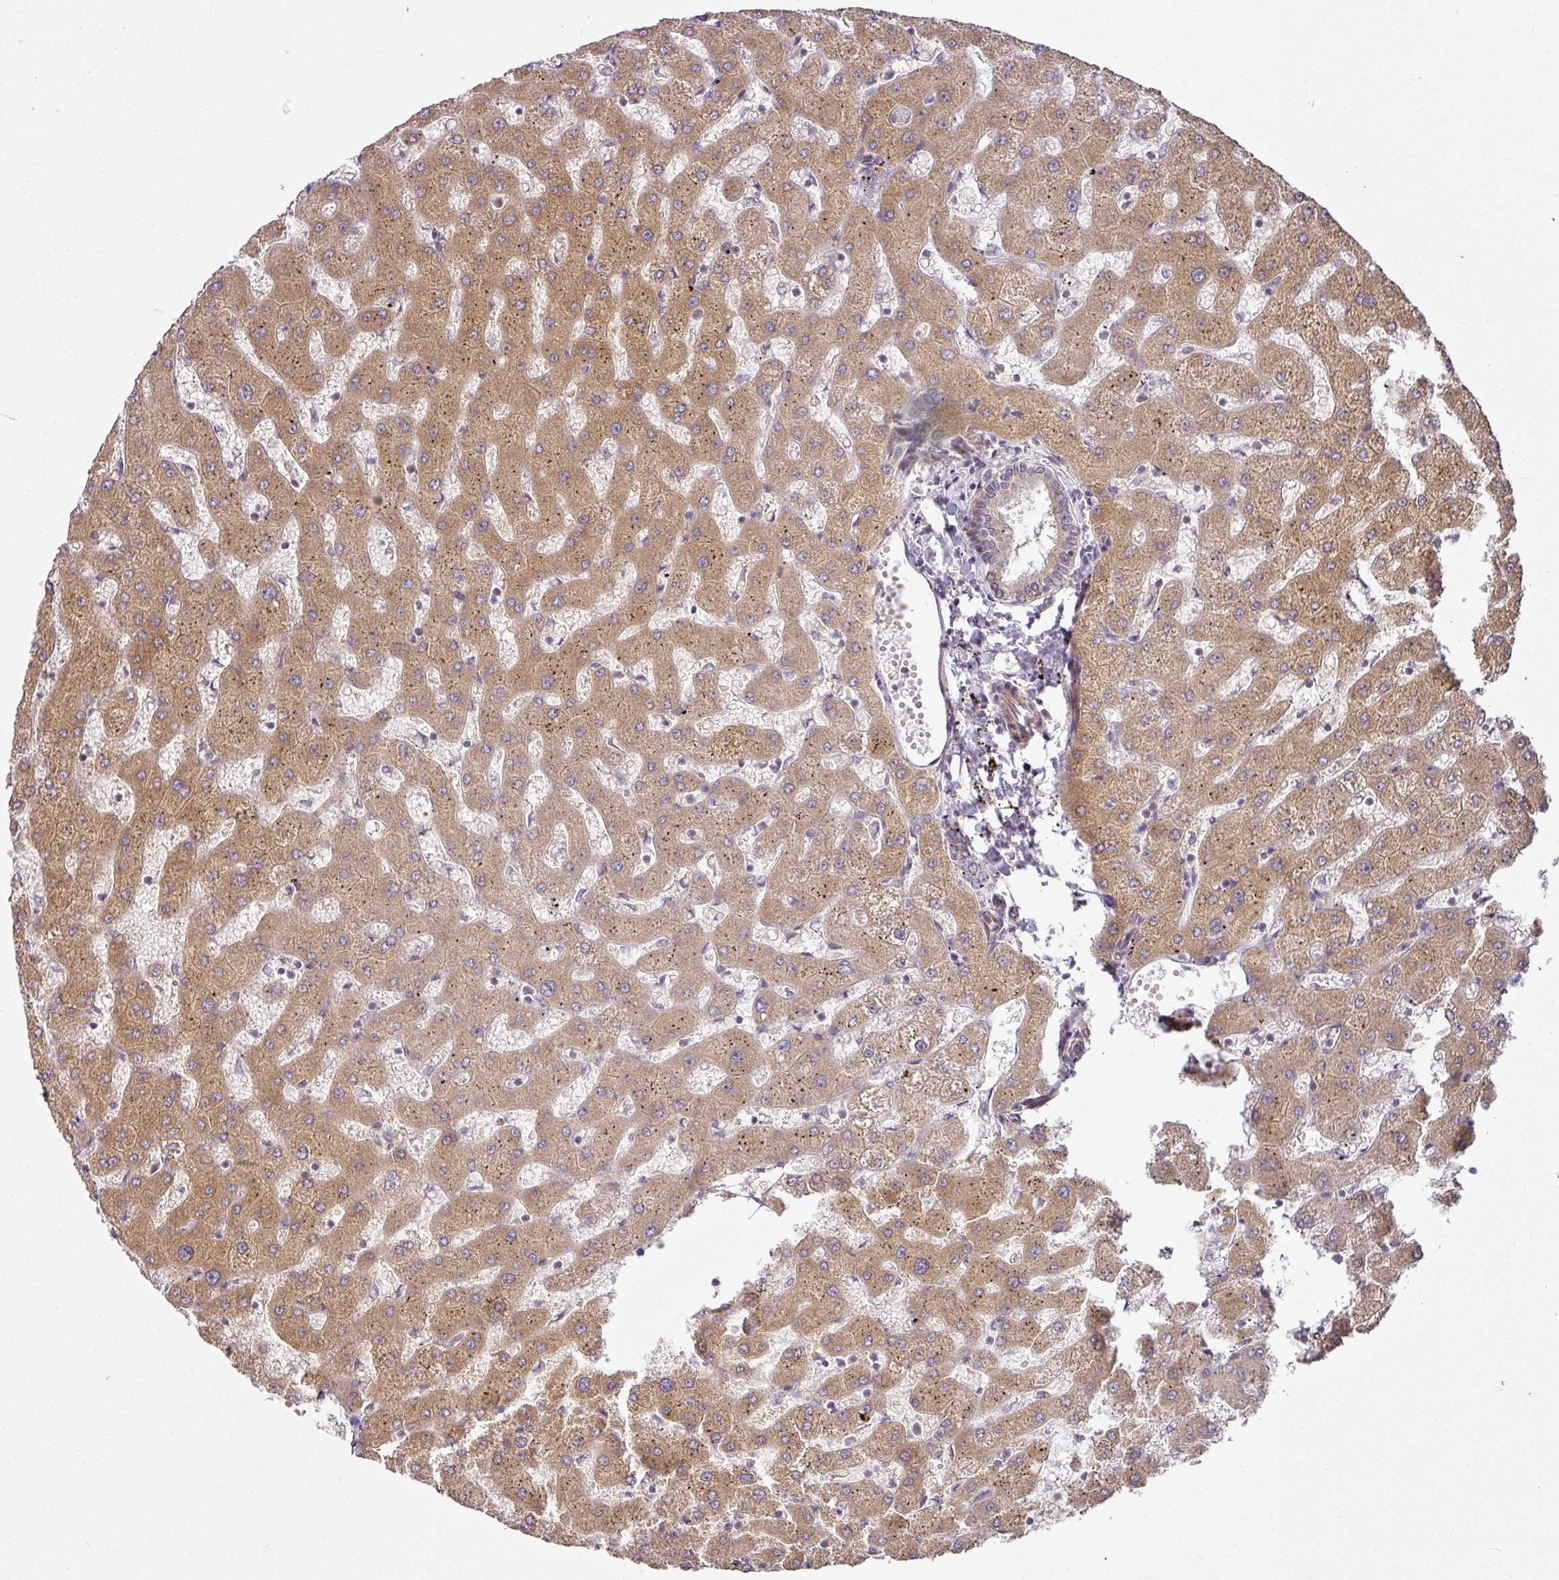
{"staining": {"intensity": "weak", "quantity": ">75%", "location": "cytoplasmic/membranous"}, "tissue": "liver", "cell_type": "Cholangiocytes", "image_type": "normal", "snomed": [{"axis": "morphology", "description": "Normal tissue, NOS"}, {"axis": "topography", "description": "Liver"}], "caption": "Immunohistochemical staining of normal liver displays low levels of weak cytoplasmic/membranous positivity in about >75% of cholangiocytes. Using DAB (brown) and hematoxylin (blue) stains, captured at high magnification using brightfield microscopy.", "gene": "MAP2K2", "patient": {"sex": "female", "age": 63}}